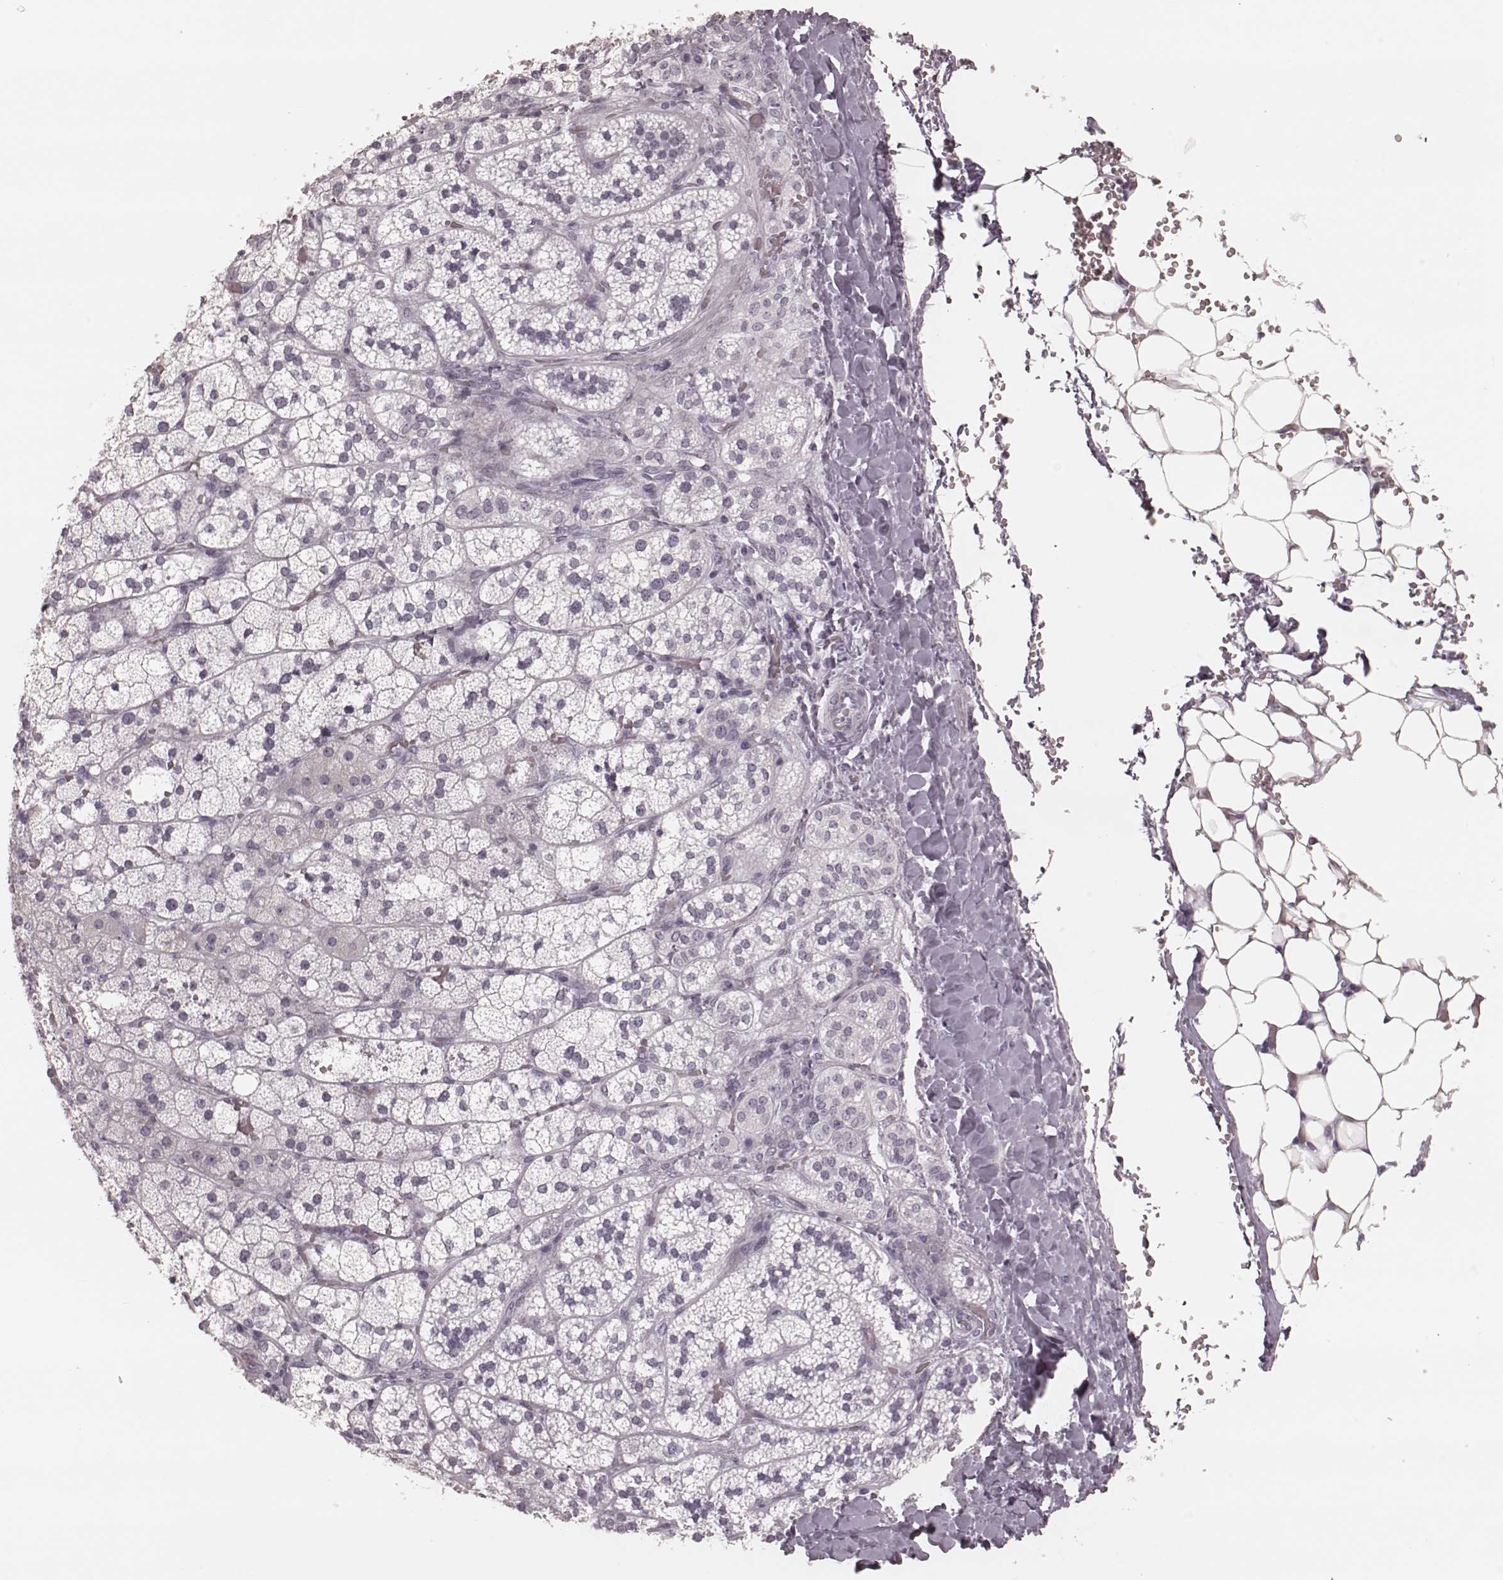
{"staining": {"intensity": "negative", "quantity": "none", "location": "none"}, "tissue": "adrenal gland", "cell_type": "Glandular cells", "image_type": "normal", "snomed": [{"axis": "morphology", "description": "Normal tissue, NOS"}, {"axis": "topography", "description": "Adrenal gland"}], "caption": "Glandular cells show no significant protein expression in unremarkable adrenal gland. (DAB IHC with hematoxylin counter stain).", "gene": "KRT74", "patient": {"sex": "male", "age": 53}}